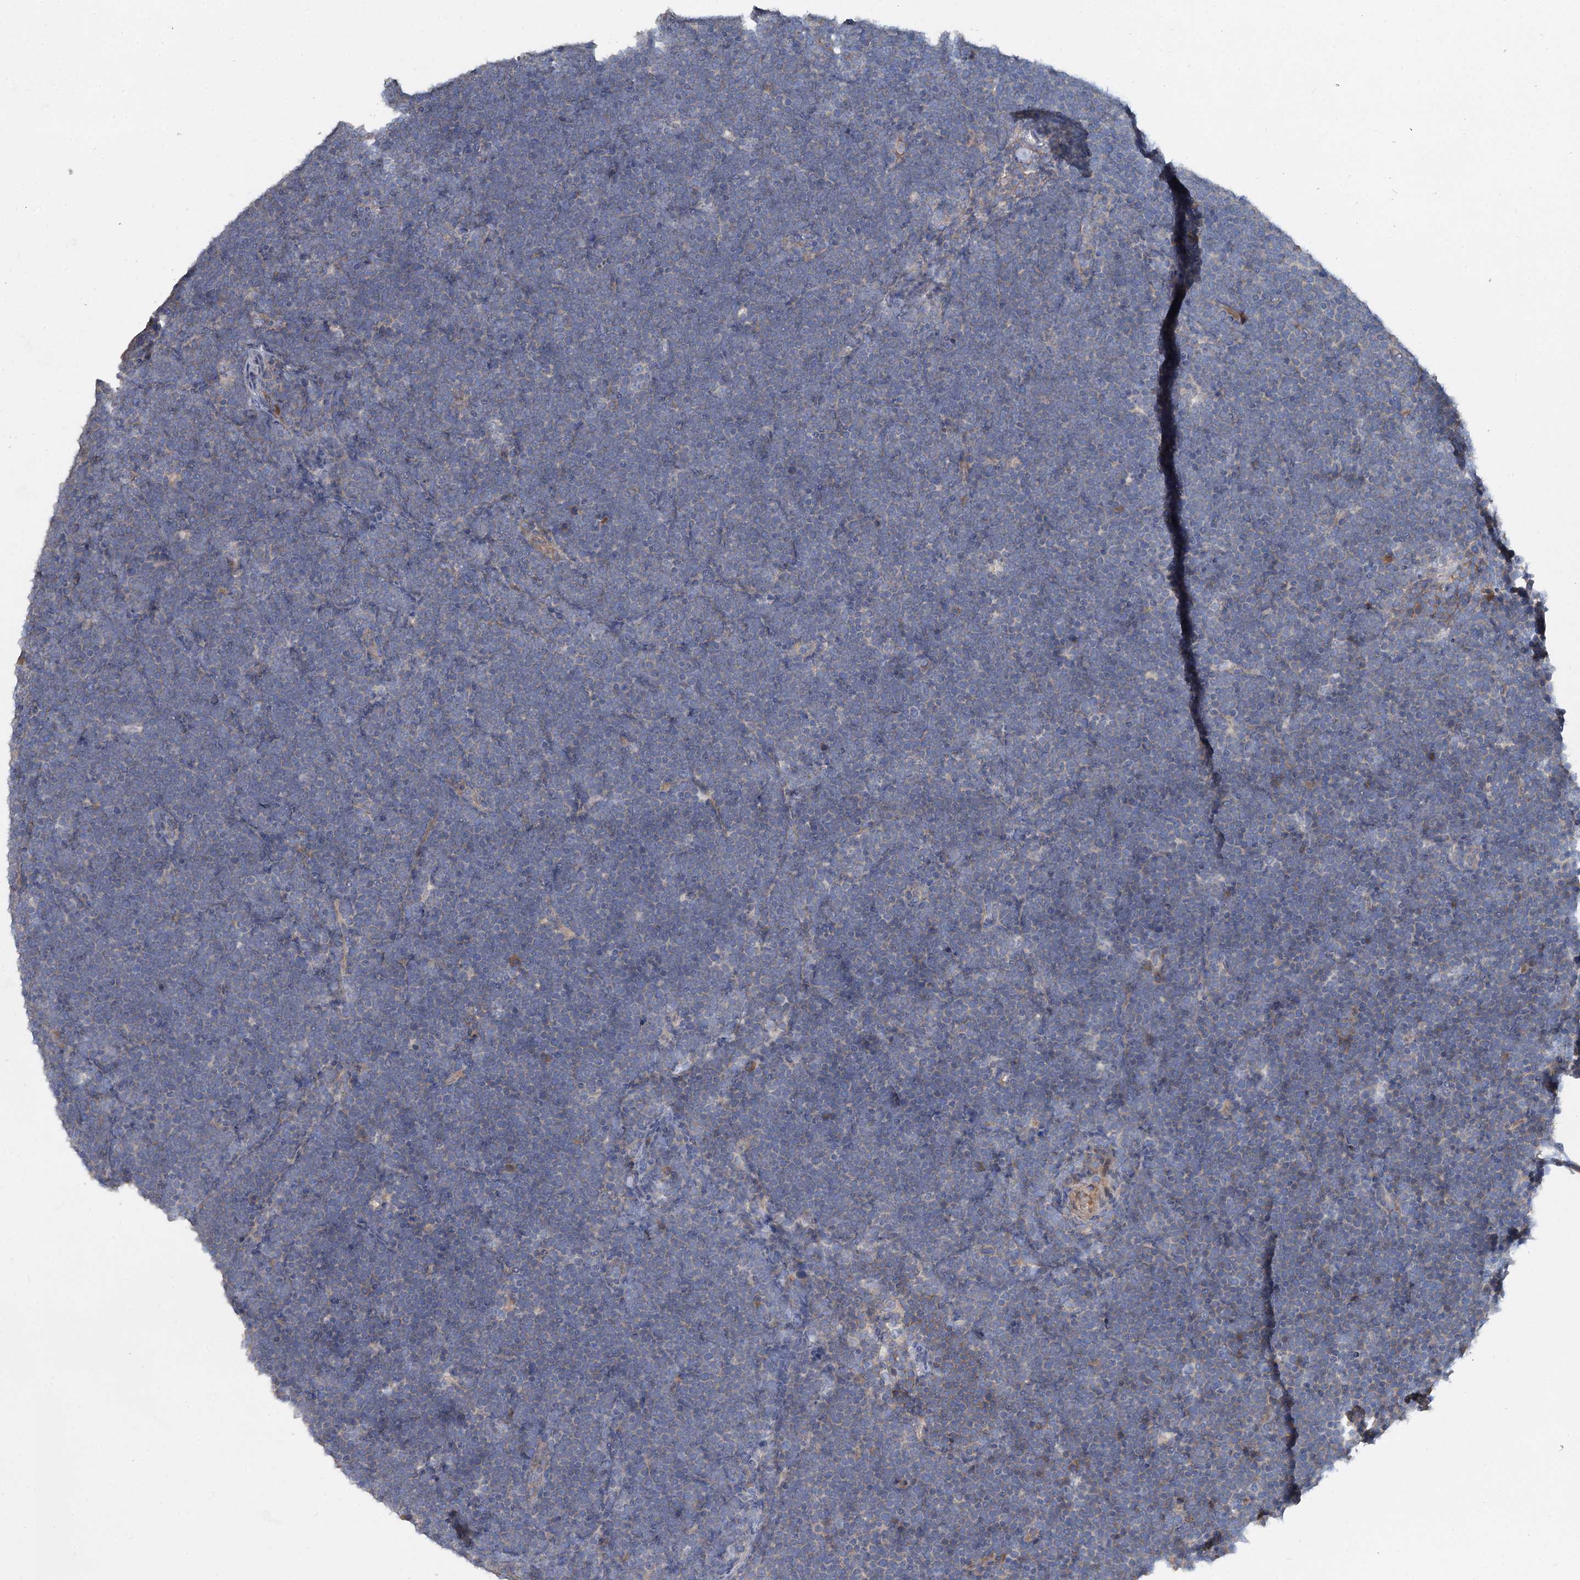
{"staining": {"intensity": "negative", "quantity": "none", "location": "none"}, "tissue": "lymphoma", "cell_type": "Tumor cells", "image_type": "cancer", "snomed": [{"axis": "morphology", "description": "Malignant lymphoma, non-Hodgkin's type, High grade"}, {"axis": "topography", "description": "Lymph node"}], "caption": "The immunohistochemistry photomicrograph has no significant expression in tumor cells of lymphoma tissue.", "gene": "URAD", "patient": {"sex": "male", "age": 13}}